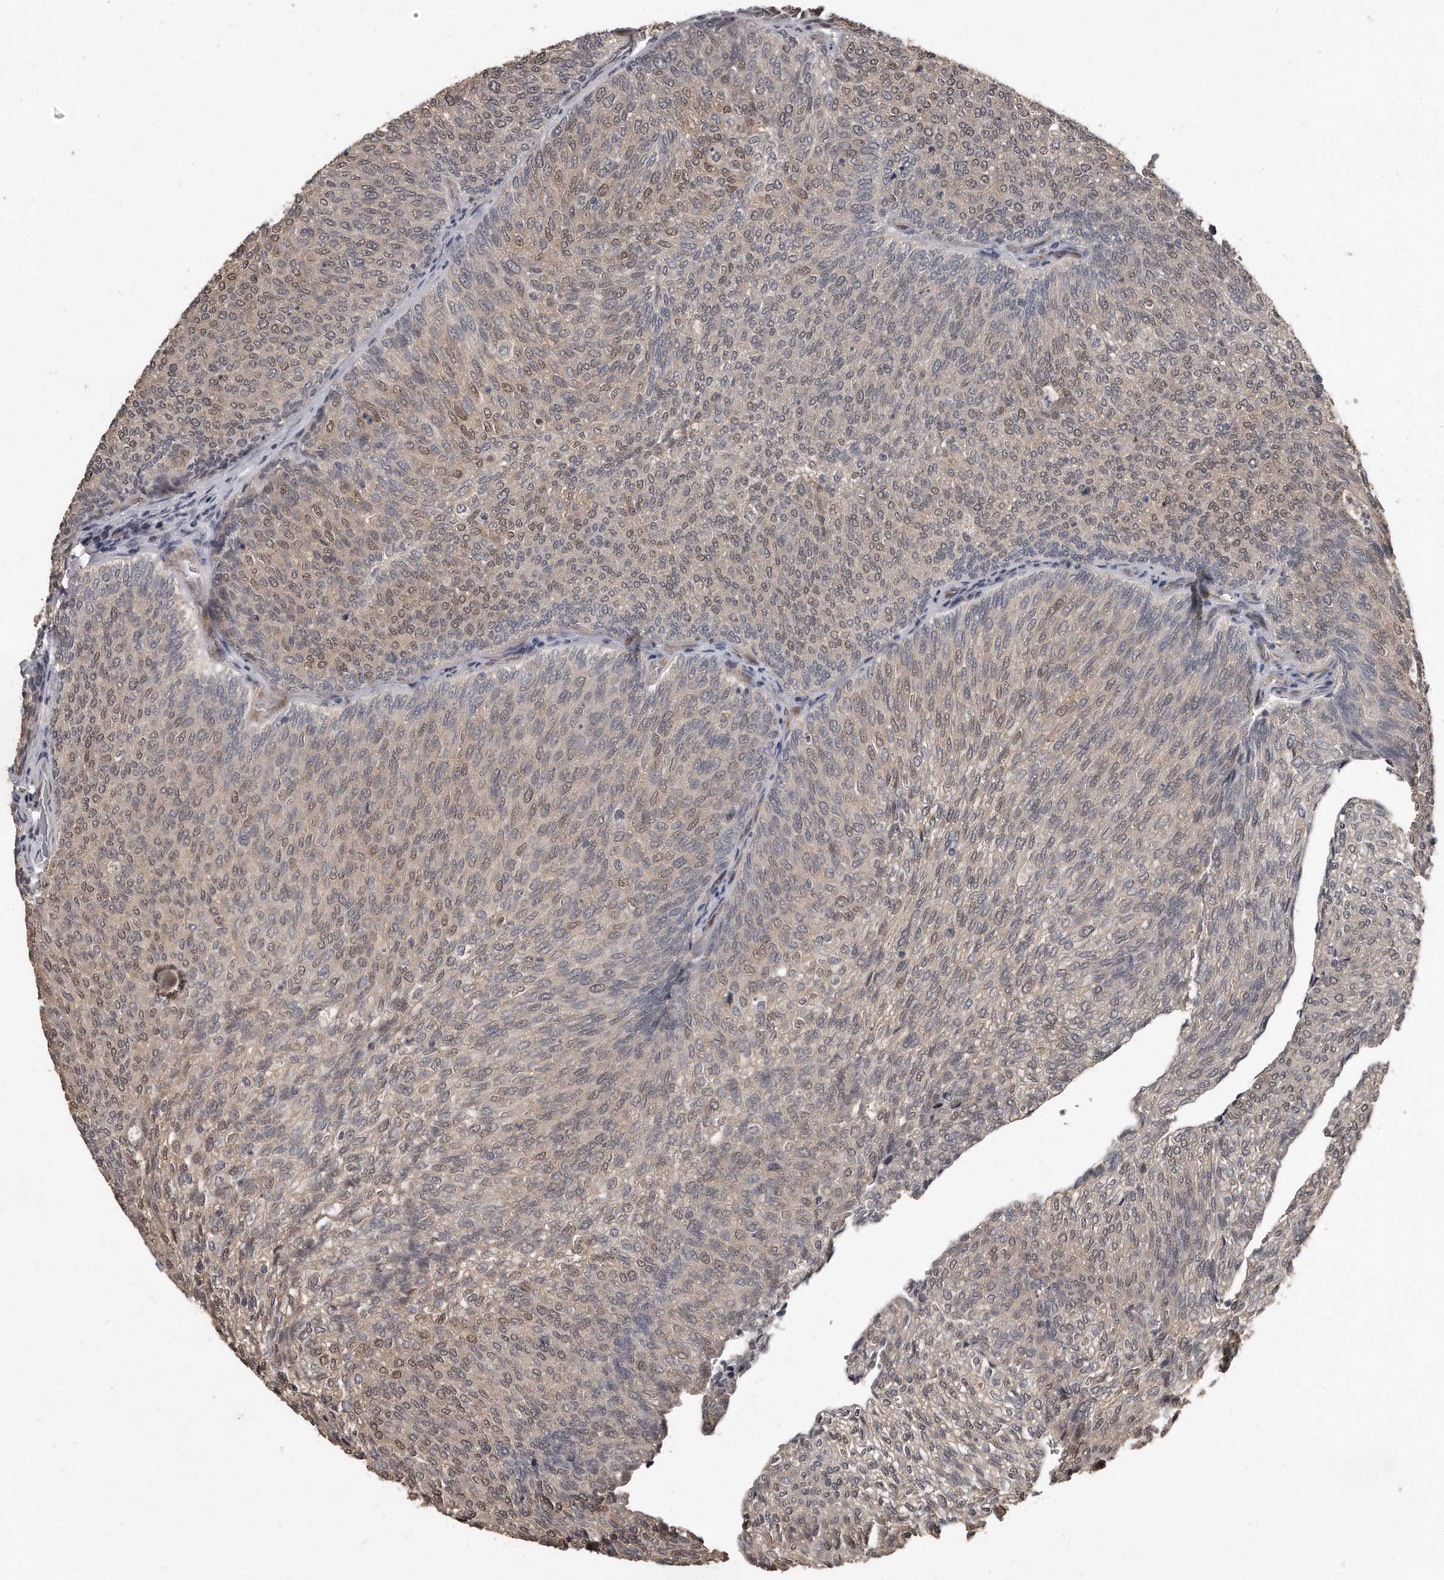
{"staining": {"intensity": "weak", "quantity": ">75%", "location": "cytoplasmic/membranous,nuclear"}, "tissue": "urothelial cancer", "cell_type": "Tumor cells", "image_type": "cancer", "snomed": [{"axis": "morphology", "description": "Urothelial carcinoma, Low grade"}, {"axis": "topography", "description": "Urinary bladder"}], "caption": "Immunohistochemistry photomicrograph of urothelial carcinoma (low-grade) stained for a protein (brown), which exhibits low levels of weak cytoplasmic/membranous and nuclear staining in approximately >75% of tumor cells.", "gene": "GRB10", "patient": {"sex": "female", "age": 79}}